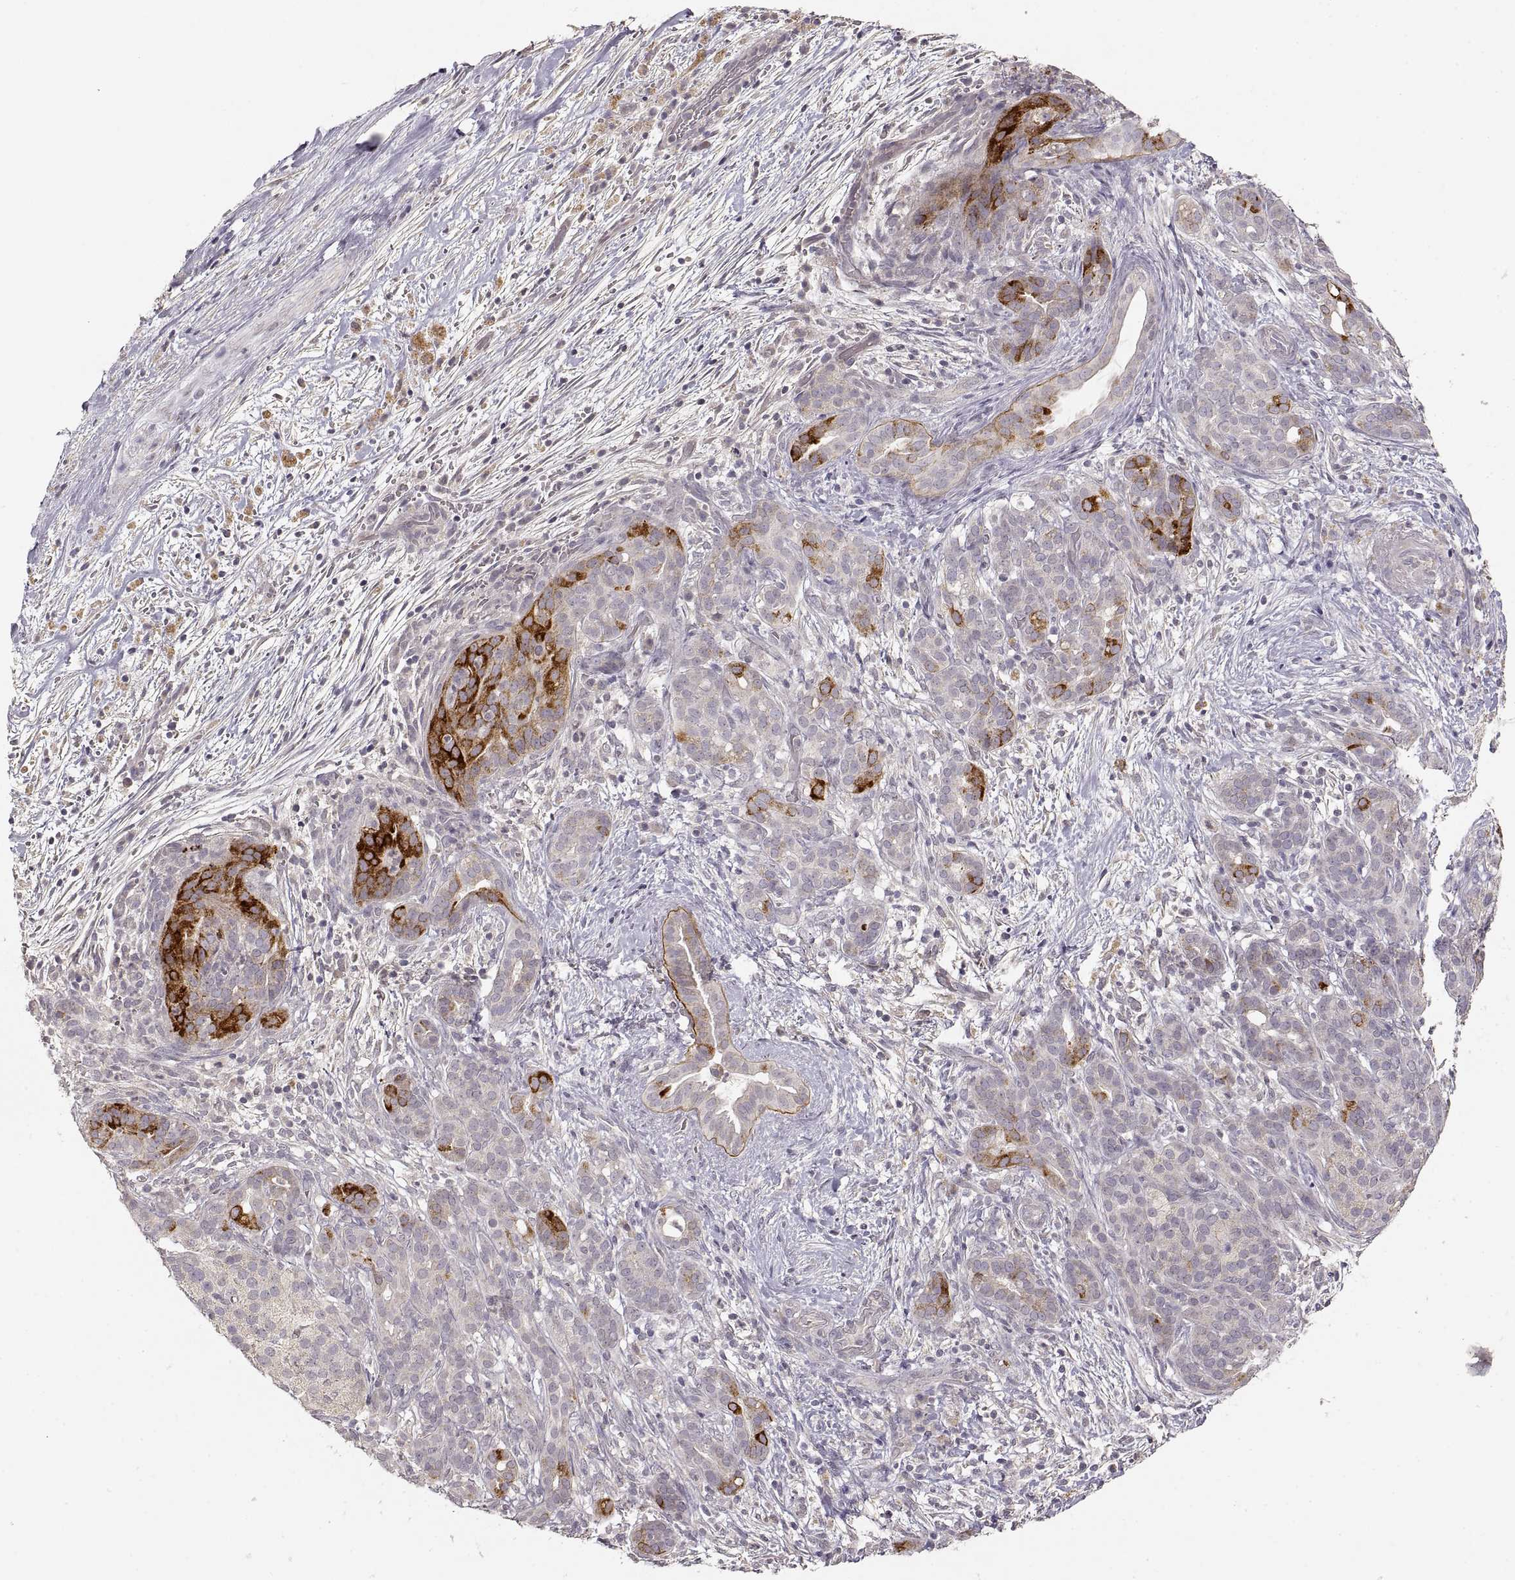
{"staining": {"intensity": "strong", "quantity": "<25%", "location": "cytoplasmic/membranous"}, "tissue": "pancreatic cancer", "cell_type": "Tumor cells", "image_type": "cancer", "snomed": [{"axis": "morphology", "description": "Adenocarcinoma, NOS"}, {"axis": "topography", "description": "Pancreas"}], "caption": "A brown stain shows strong cytoplasmic/membranous staining of a protein in adenocarcinoma (pancreatic) tumor cells.", "gene": "LAMC2", "patient": {"sex": "male", "age": 44}}